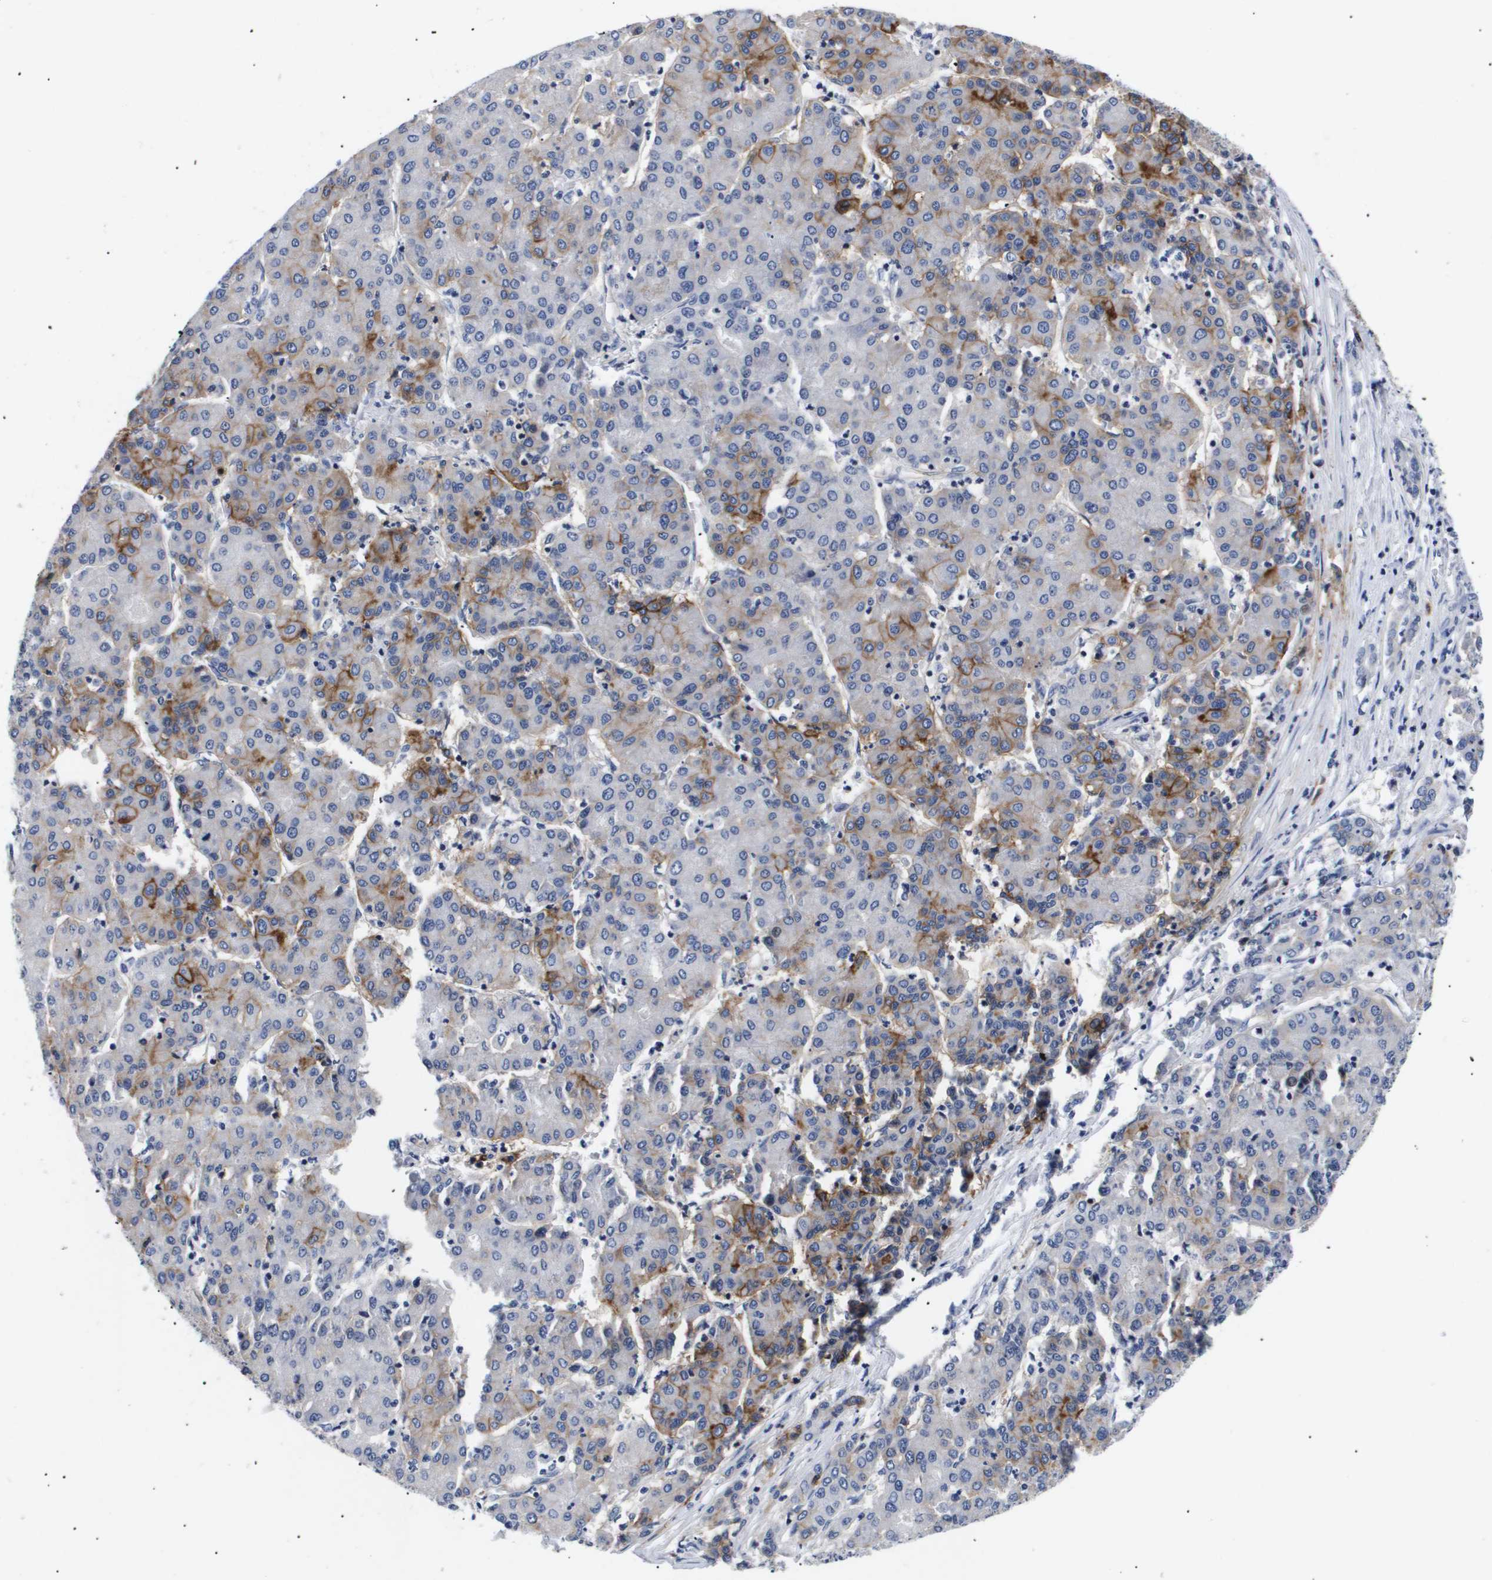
{"staining": {"intensity": "moderate", "quantity": "<25%", "location": "cytoplasmic/membranous"}, "tissue": "liver cancer", "cell_type": "Tumor cells", "image_type": "cancer", "snomed": [{"axis": "morphology", "description": "Carcinoma, Hepatocellular, NOS"}, {"axis": "topography", "description": "Liver"}], "caption": "DAB immunohistochemical staining of human liver hepatocellular carcinoma demonstrates moderate cytoplasmic/membranous protein staining in approximately <25% of tumor cells.", "gene": "SHD", "patient": {"sex": "male", "age": 65}}